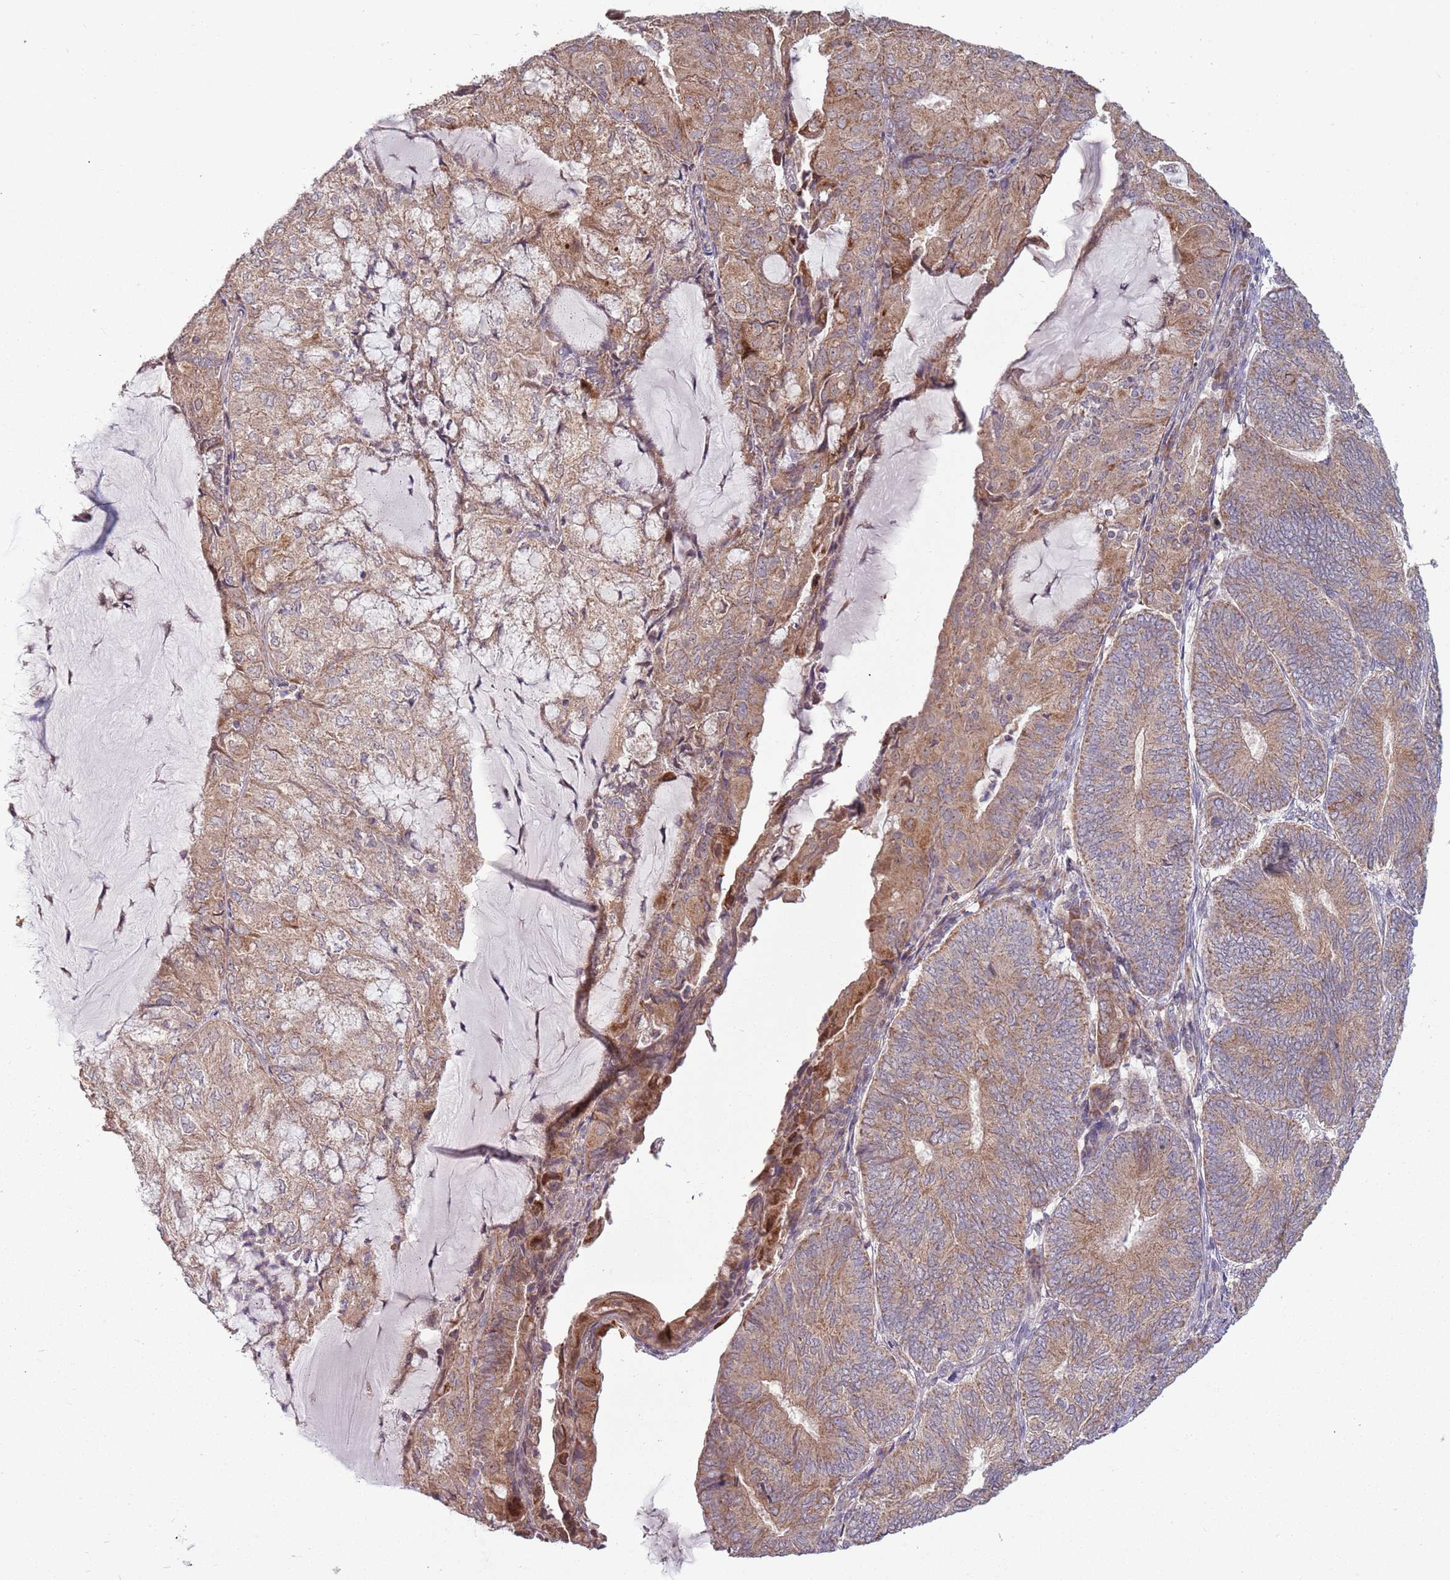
{"staining": {"intensity": "moderate", "quantity": "25%-75%", "location": "cytoplasmic/membranous"}, "tissue": "endometrial cancer", "cell_type": "Tumor cells", "image_type": "cancer", "snomed": [{"axis": "morphology", "description": "Adenocarcinoma, NOS"}, {"axis": "topography", "description": "Endometrium"}], "caption": "Brown immunohistochemical staining in human endometrial cancer (adenocarcinoma) demonstrates moderate cytoplasmic/membranous expression in about 25%-75% of tumor cells.", "gene": "RNF181", "patient": {"sex": "female", "age": 81}}